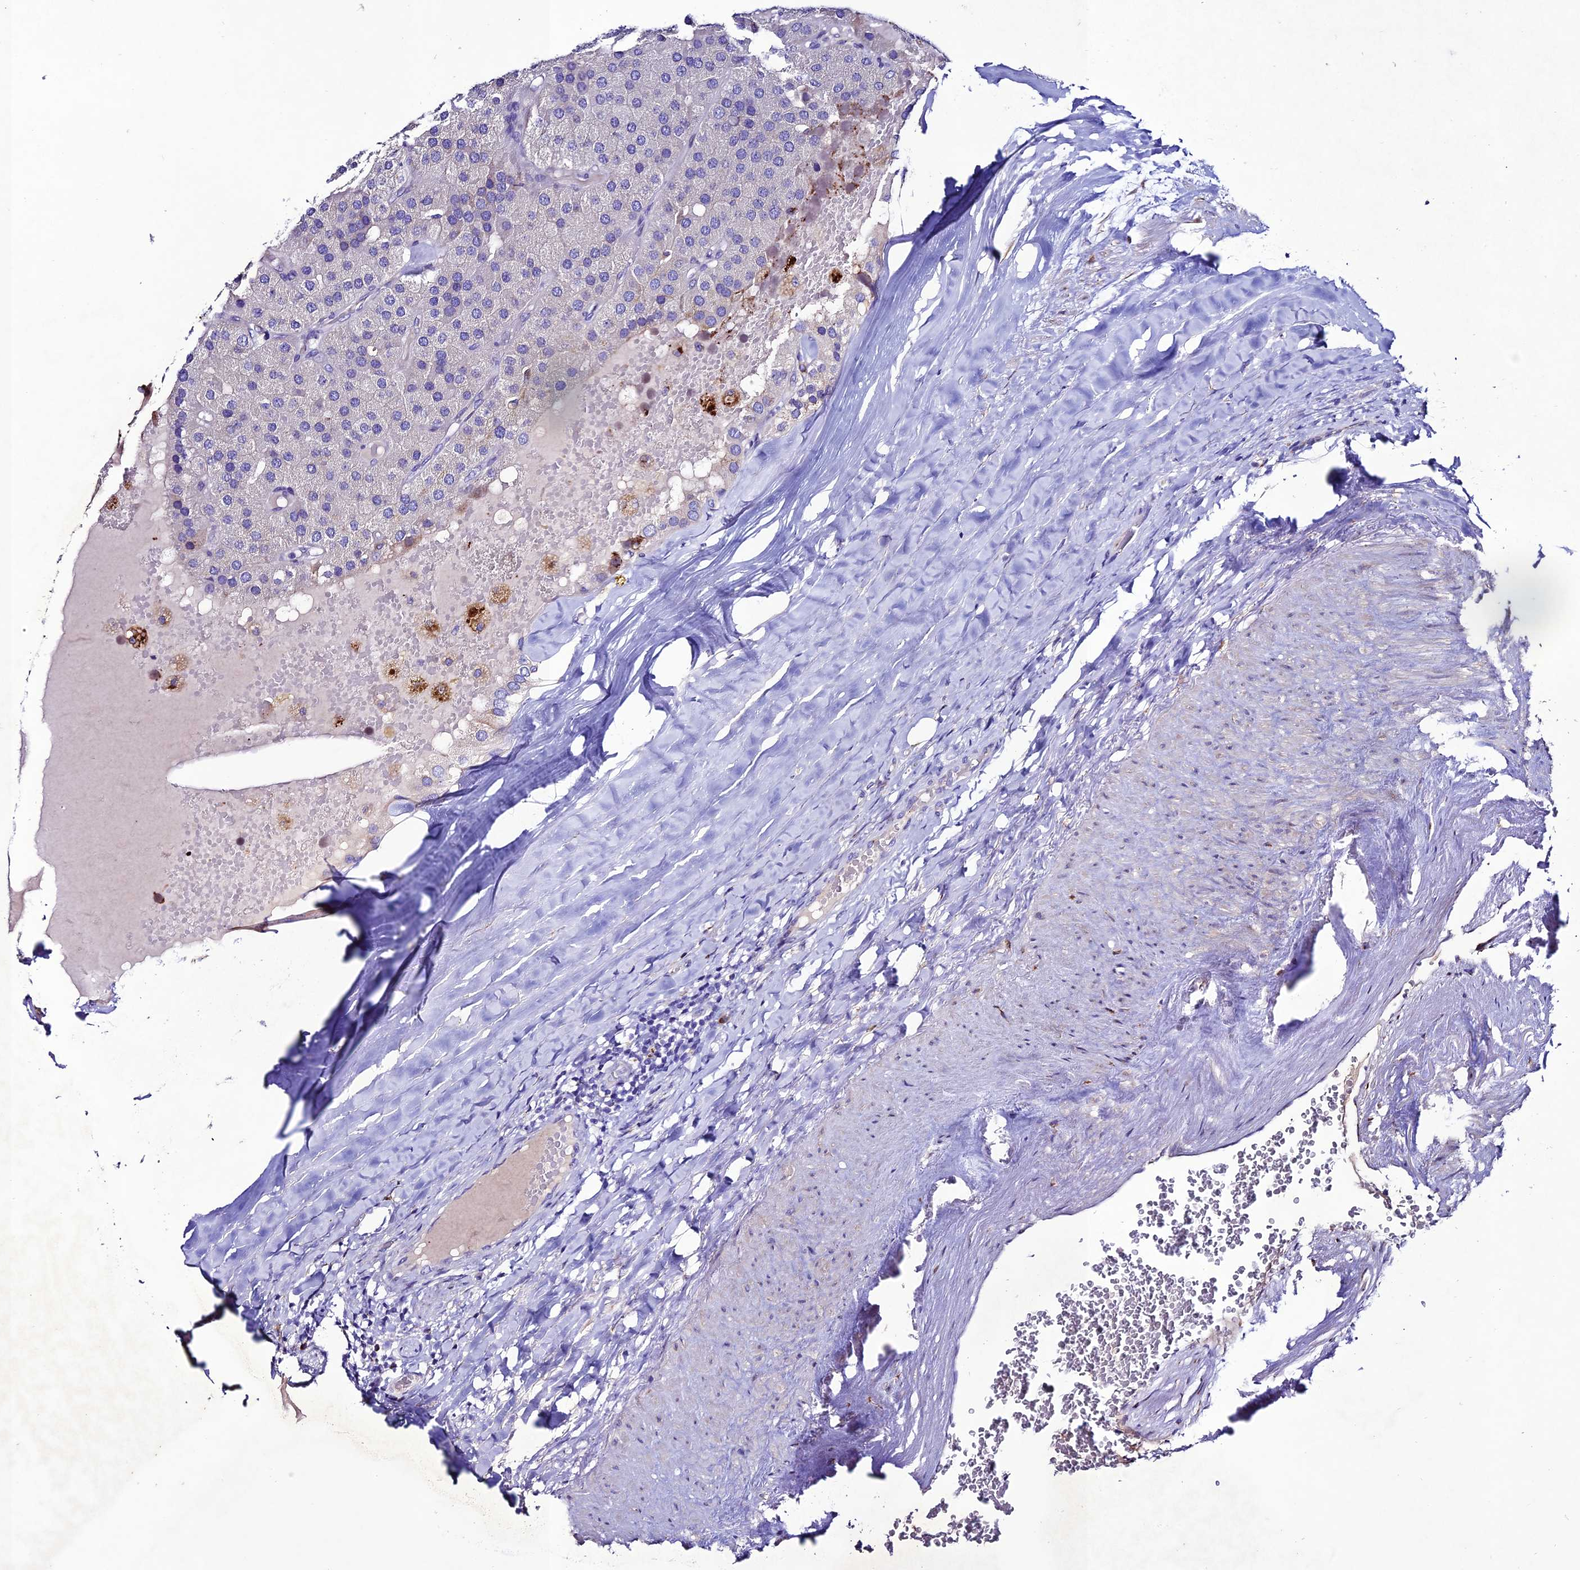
{"staining": {"intensity": "negative", "quantity": "none", "location": "none"}, "tissue": "parathyroid gland", "cell_type": "Glandular cells", "image_type": "normal", "snomed": [{"axis": "morphology", "description": "Normal tissue, NOS"}, {"axis": "morphology", "description": "Adenoma, NOS"}, {"axis": "topography", "description": "Parathyroid gland"}], "caption": "High magnification brightfield microscopy of normal parathyroid gland stained with DAB (3,3'-diaminobenzidine) (brown) and counterstained with hematoxylin (blue): glandular cells show no significant staining. (DAB immunohistochemistry (IHC) with hematoxylin counter stain).", "gene": "OR51Q1", "patient": {"sex": "female", "age": 86}}